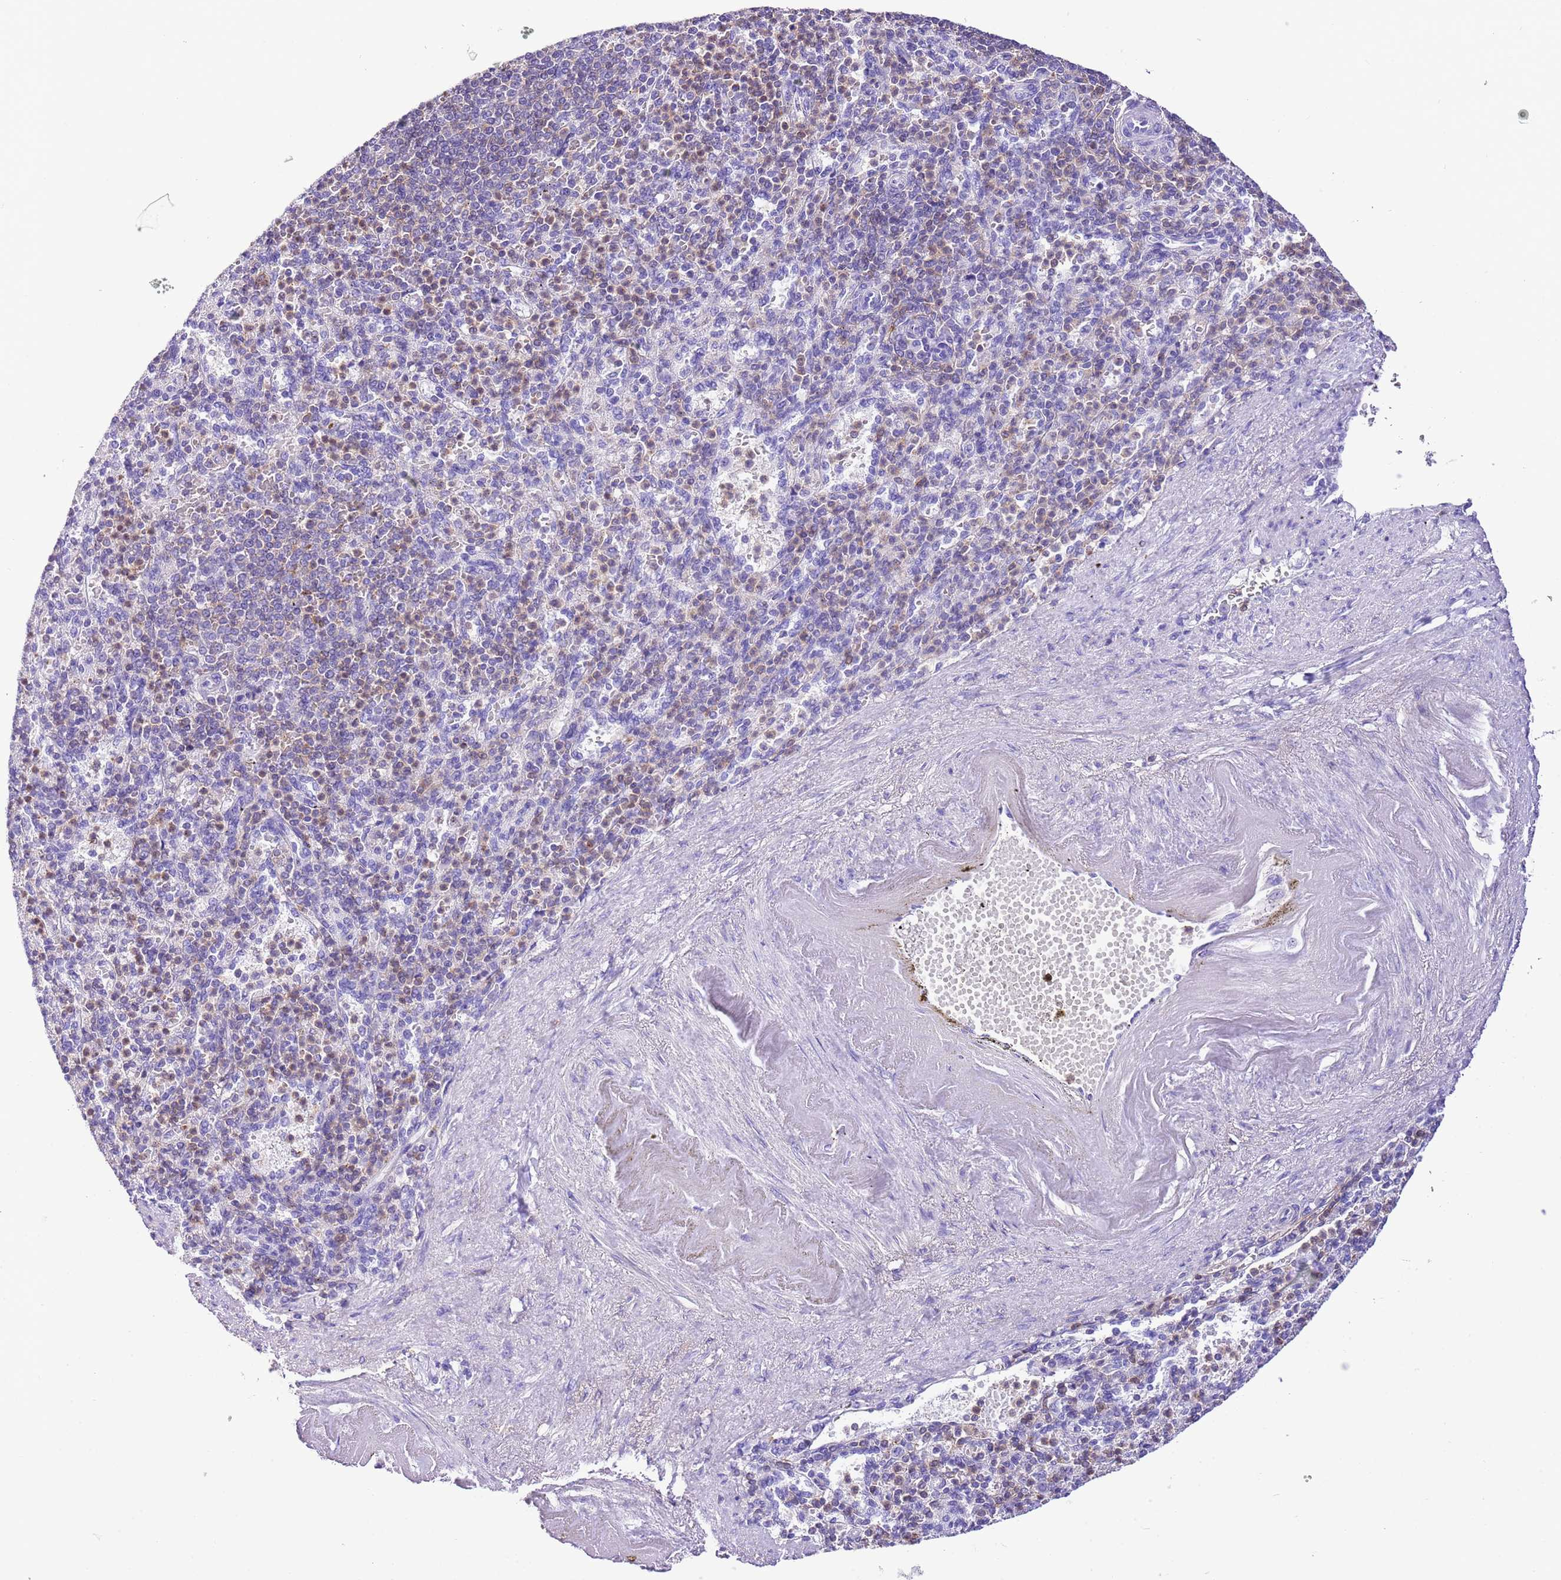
{"staining": {"intensity": "weak", "quantity": "25%-75%", "location": "cytoplasmic/membranous"}, "tissue": "spleen", "cell_type": "Cells in red pulp", "image_type": "normal", "snomed": [{"axis": "morphology", "description": "Normal tissue, NOS"}, {"axis": "topography", "description": "Spleen"}], "caption": "IHC image of normal spleen: human spleen stained using immunohistochemistry demonstrates low levels of weak protein expression localized specifically in the cytoplasmic/membranous of cells in red pulp, appearing as a cytoplasmic/membranous brown color.", "gene": "CNN2", "patient": {"sex": "female", "age": 74}}